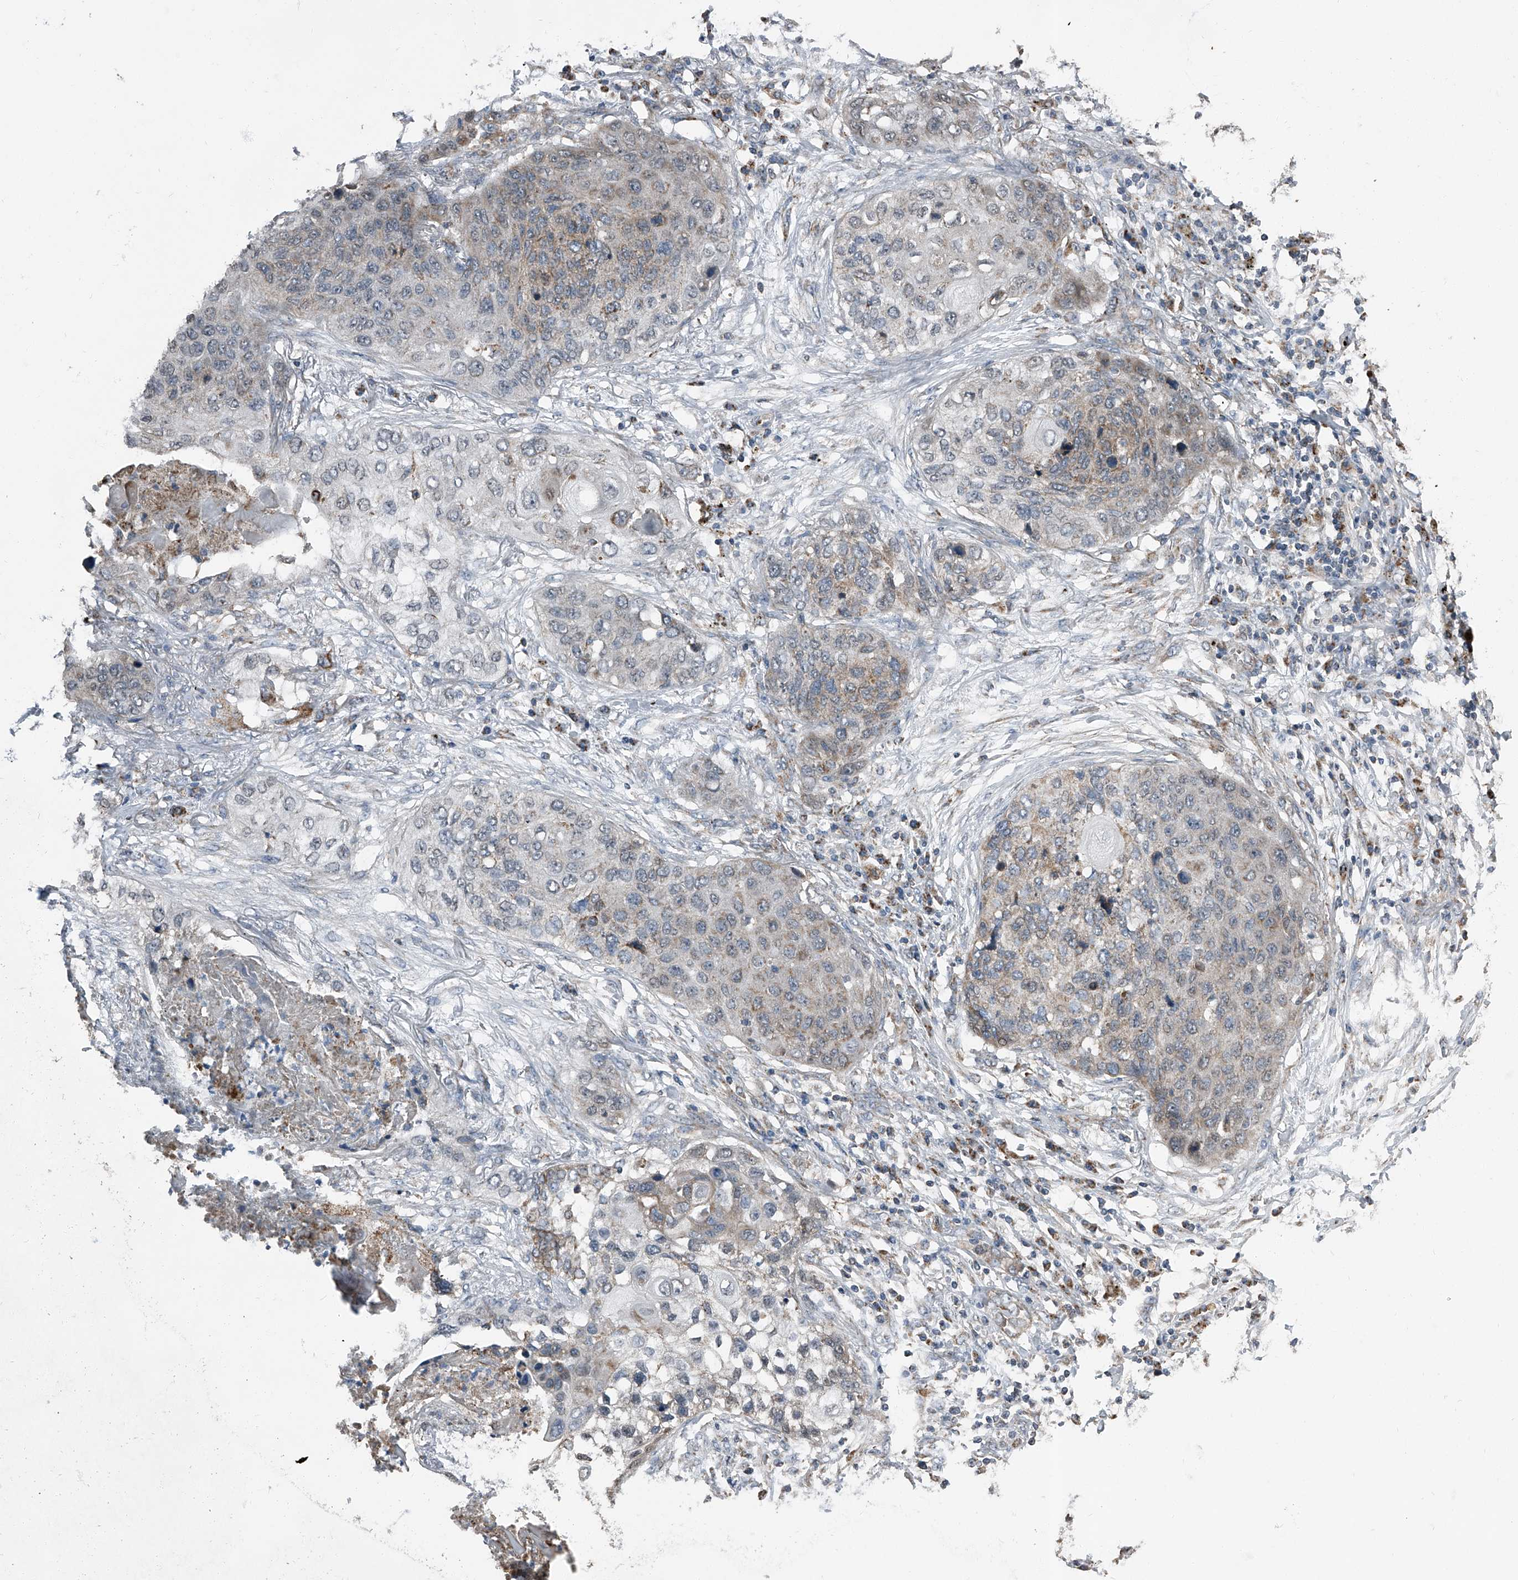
{"staining": {"intensity": "weak", "quantity": "25%-75%", "location": "cytoplasmic/membranous"}, "tissue": "lung cancer", "cell_type": "Tumor cells", "image_type": "cancer", "snomed": [{"axis": "morphology", "description": "Squamous cell carcinoma, NOS"}, {"axis": "topography", "description": "Lung"}], "caption": "Protein staining of squamous cell carcinoma (lung) tissue shows weak cytoplasmic/membranous positivity in about 25%-75% of tumor cells.", "gene": "CHRNA7", "patient": {"sex": "female", "age": 63}}